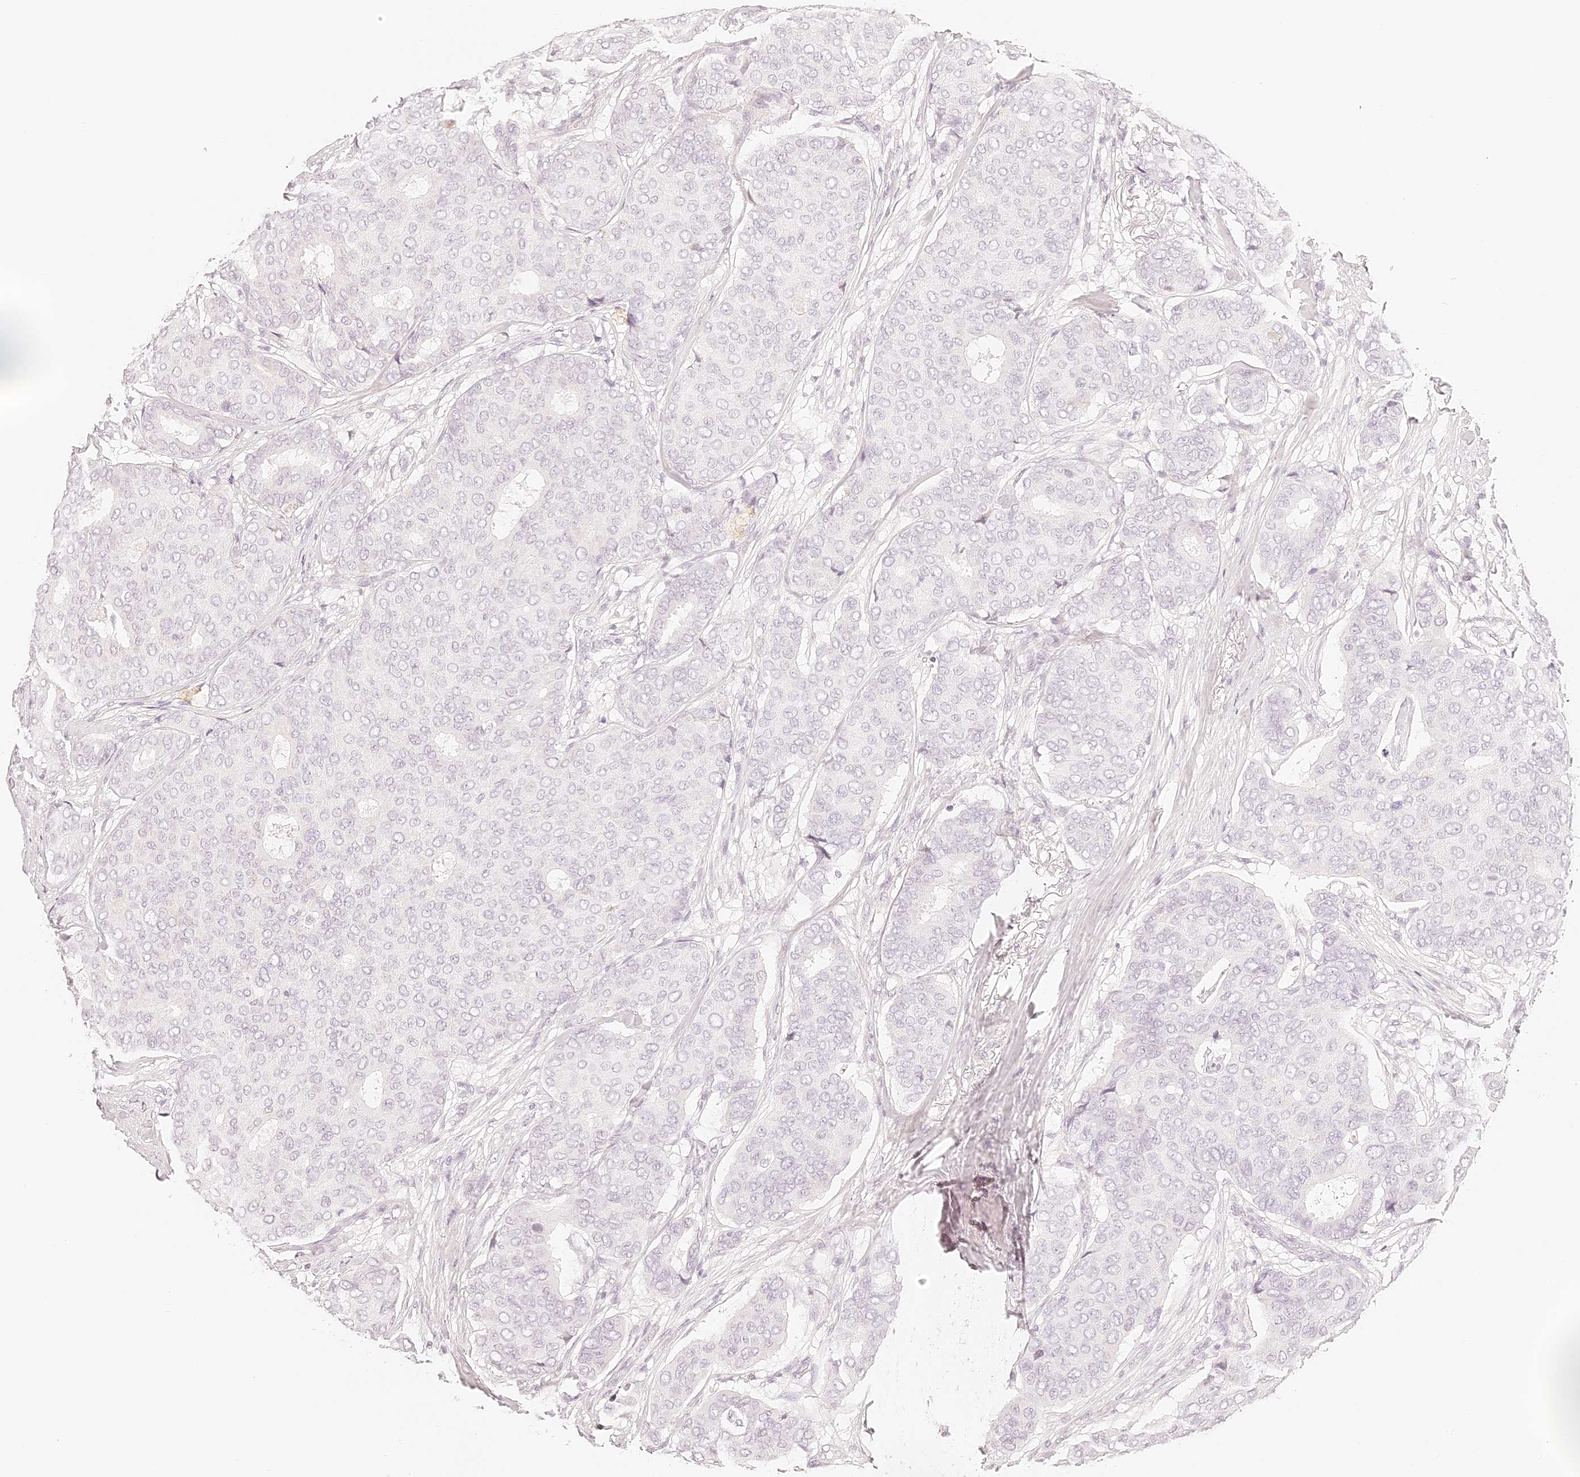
{"staining": {"intensity": "negative", "quantity": "none", "location": "none"}, "tissue": "breast cancer", "cell_type": "Tumor cells", "image_type": "cancer", "snomed": [{"axis": "morphology", "description": "Duct carcinoma"}, {"axis": "topography", "description": "Breast"}], "caption": "Immunohistochemistry of human breast invasive ductal carcinoma shows no staining in tumor cells.", "gene": "TRIM45", "patient": {"sex": "female", "age": 75}}